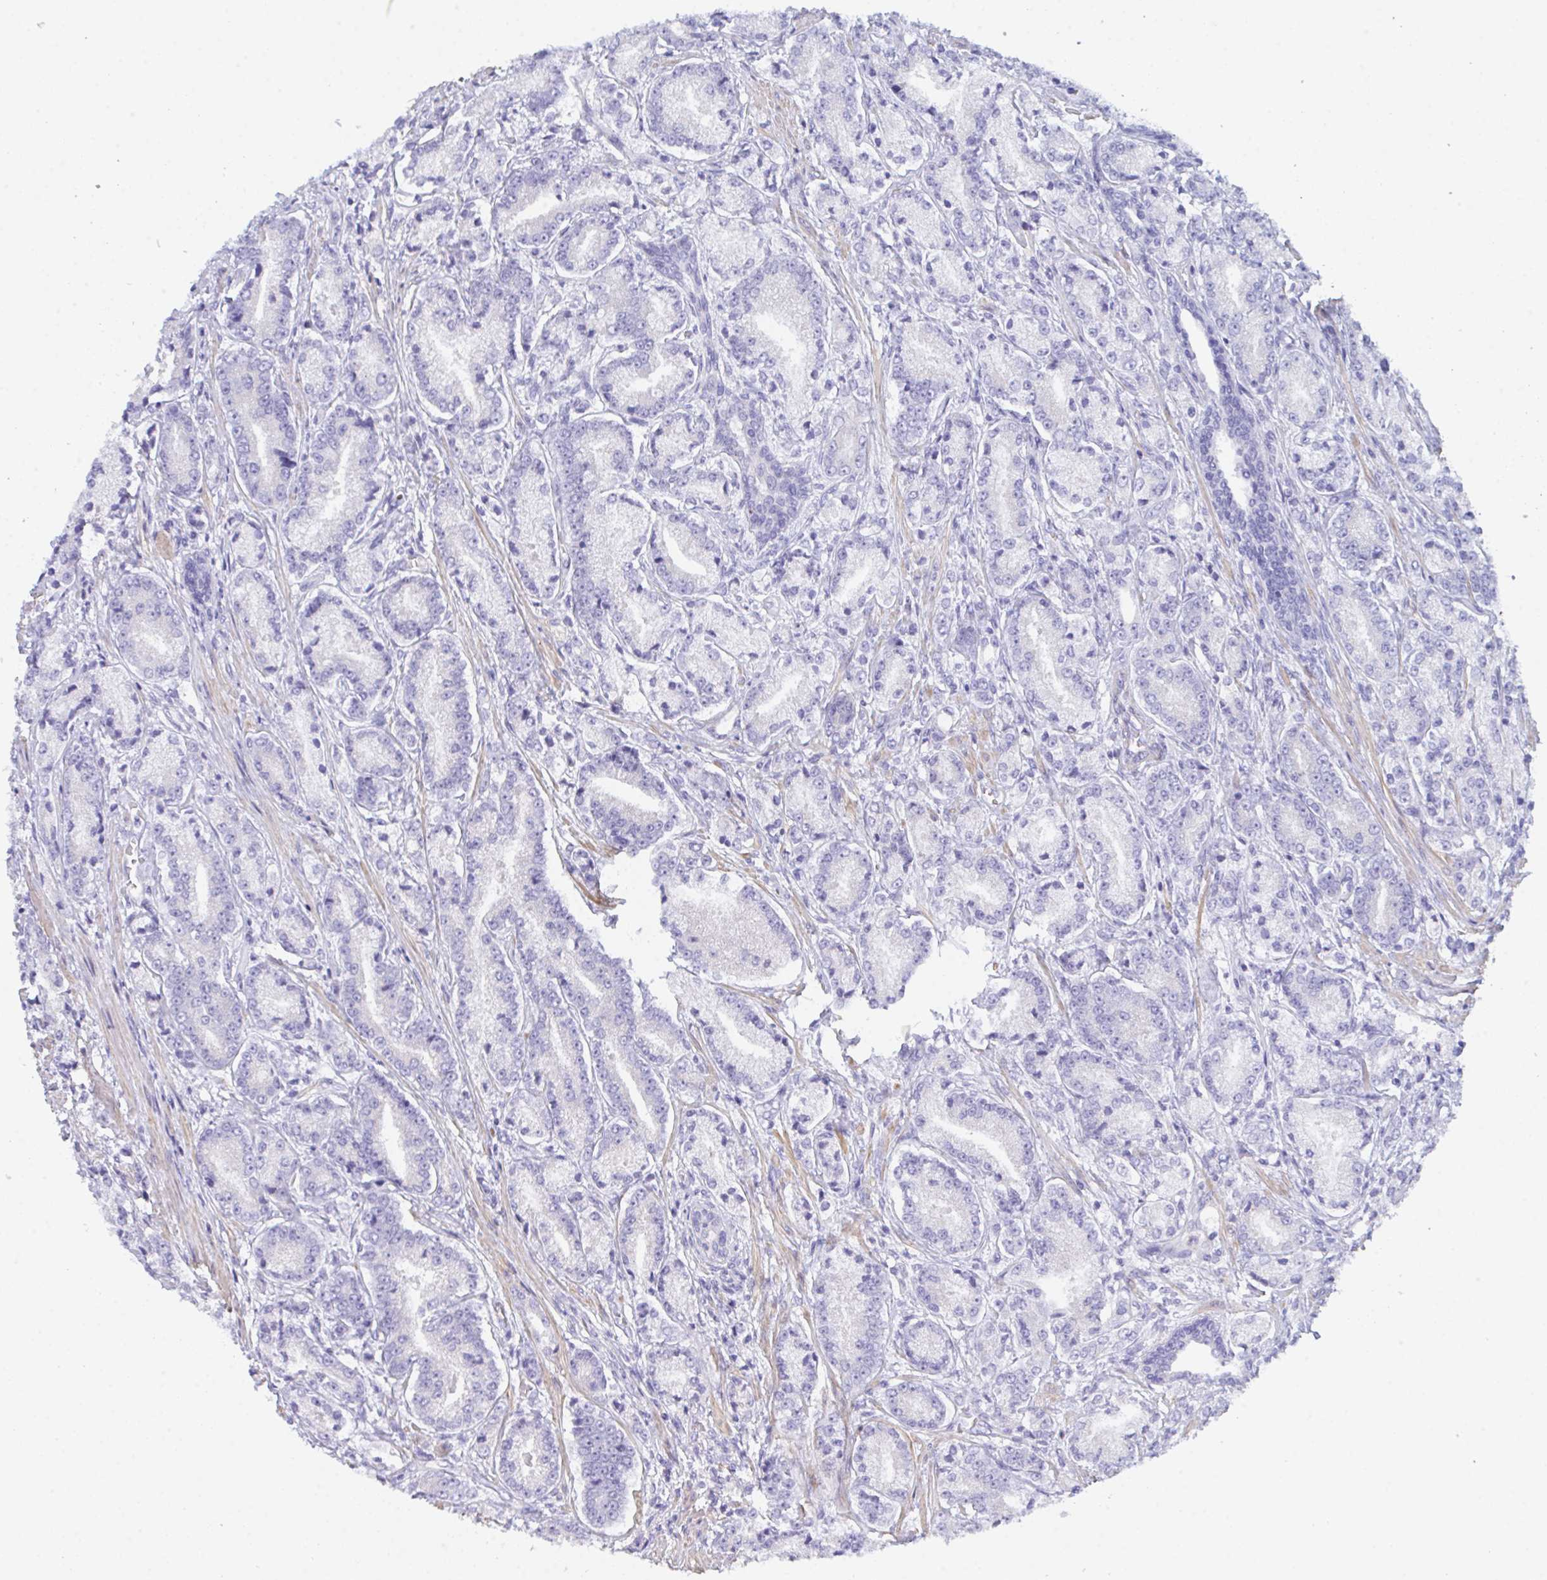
{"staining": {"intensity": "negative", "quantity": "none", "location": "none"}, "tissue": "prostate cancer", "cell_type": "Tumor cells", "image_type": "cancer", "snomed": [{"axis": "morphology", "description": "Adenocarcinoma, High grade"}, {"axis": "topography", "description": "Prostate and seminal vesicle, NOS"}], "caption": "An IHC photomicrograph of prostate cancer (adenocarcinoma (high-grade)) is shown. There is no staining in tumor cells of prostate cancer (adenocarcinoma (high-grade)).", "gene": "CEP170B", "patient": {"sex": "male", "age": 61}}